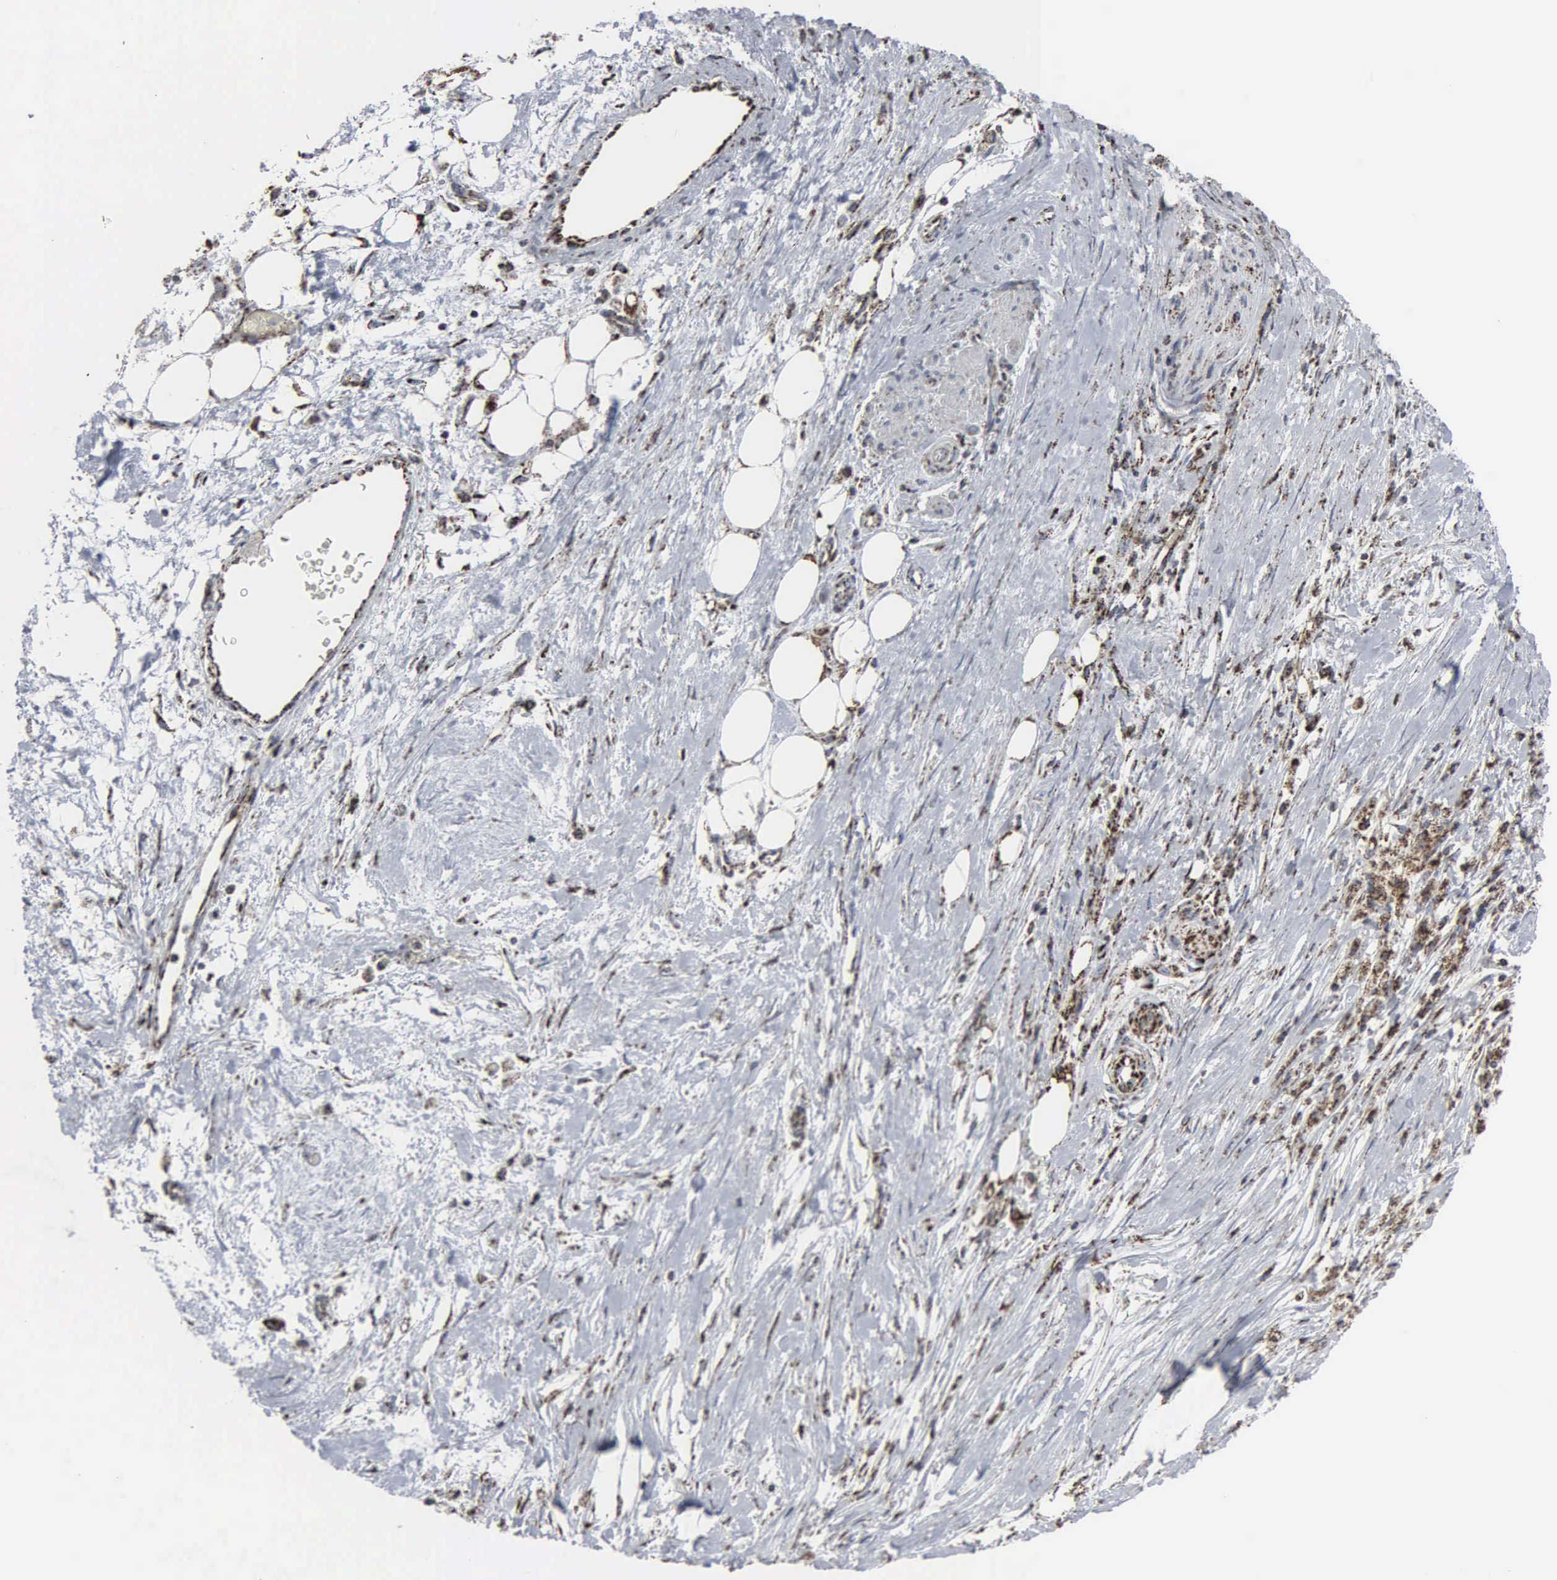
{"staining": {"intensity": "strong", "quantity": ">75%", "location": "cytoplasmic/membranous"}, "tissue": "pancreatic cancer", "cell_type": "Tumor cells", "image_type": "cancer", "snomed": [{"axis": "morphology", "description": "Adenocarcinoma, NOS"}, {"axis": "topography", "description": "Pancreas"}], "caption": "Strong cytoplasmic/membranous staining is identified in approximately >75% of tumor cells in pancreatic adenocarcinoma.", "gene": "HSPA9", "patient": {"sex": "male", "age": 79}}